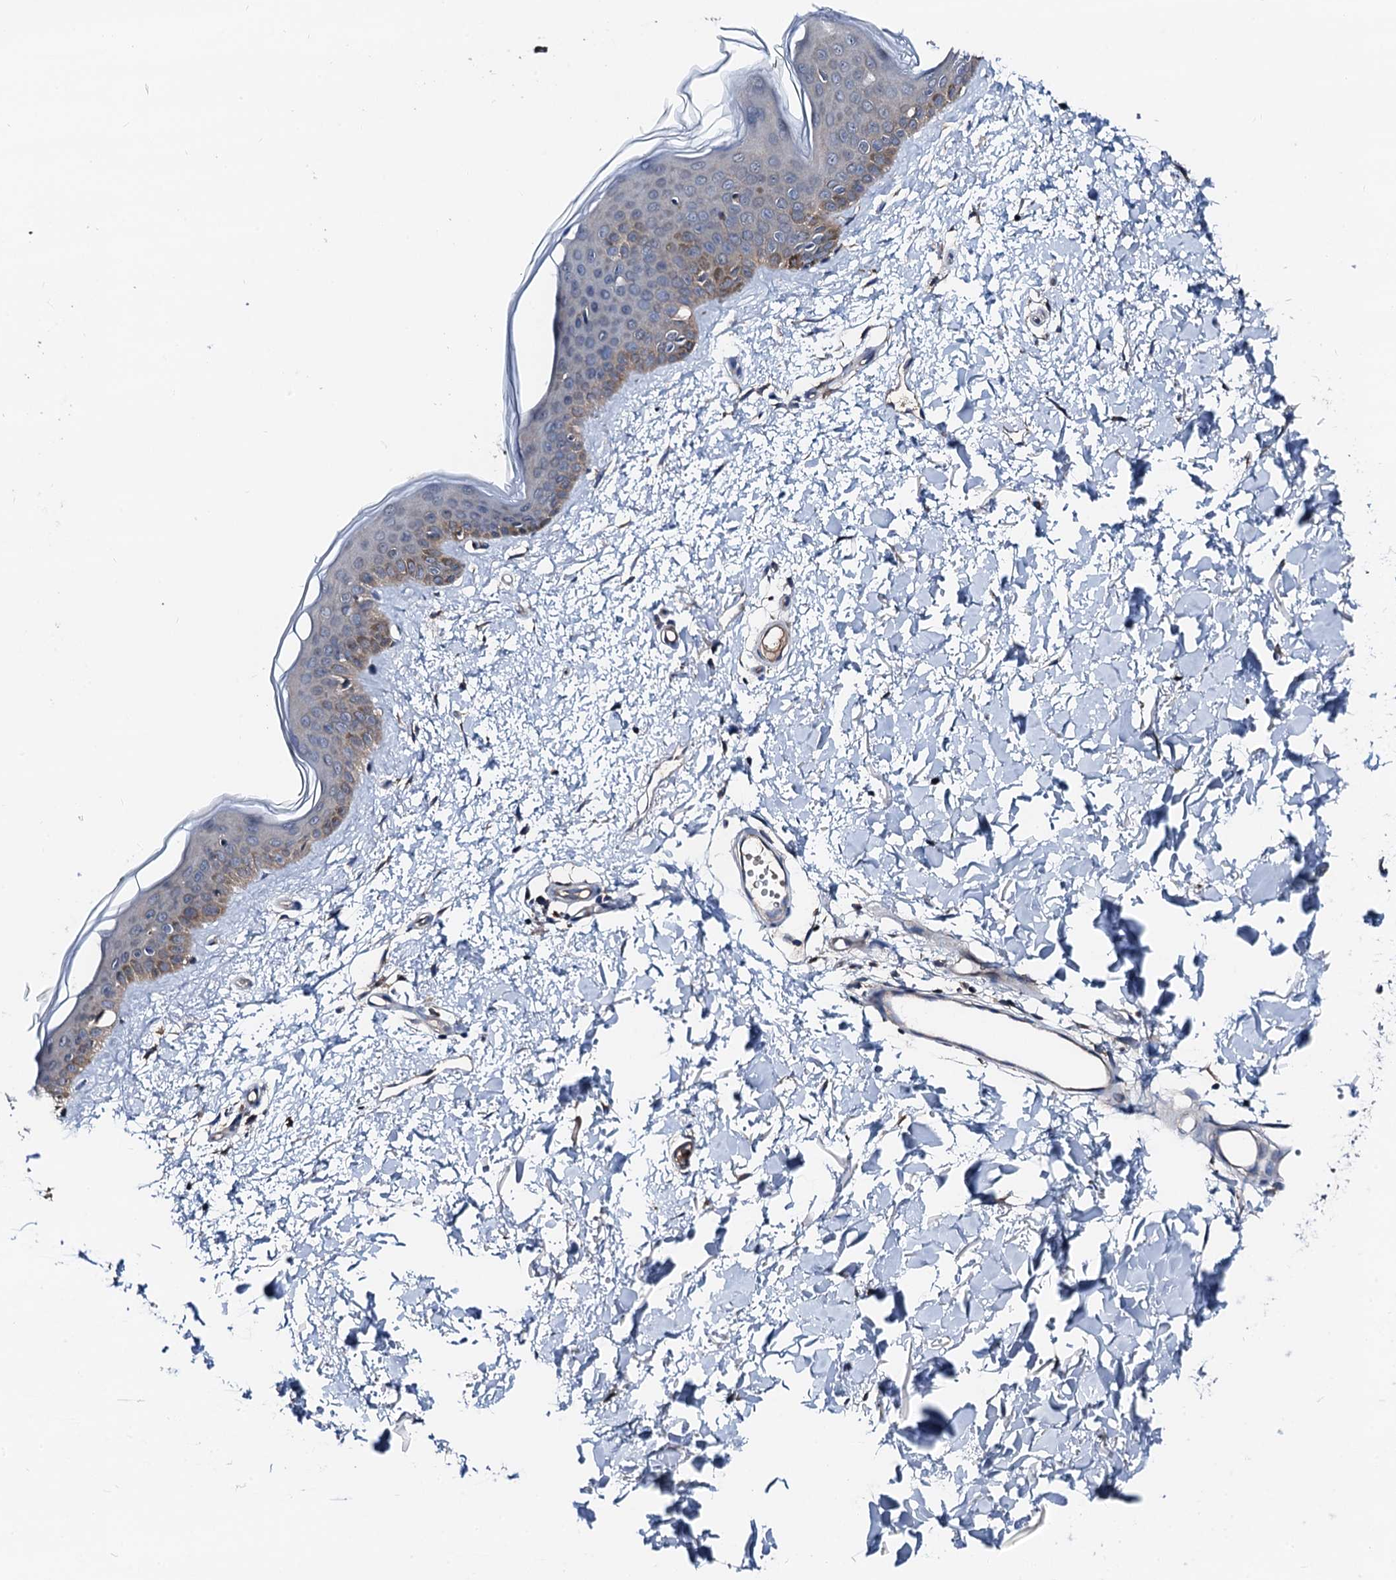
{"staining": {"intensity": "weak", "quantity": ">75%", "location": "cytoplasmic/membranous"}, "tissue": "skin", "cell_type": "Fibroblasts", "image_type": "normal", "snomed": [{"axis": "morphology", "description": "Normal tissue, NOS"}, {"axis": "topography", "description": "Skin"}], "caption": "Fibroblasts demonstrate low levels of weak cytoplasmic/membranous staining in approximately >75% of cells in normal human skin.", "gene": "TRAFD1", "patient": {"sex": "female", "age": 58}}